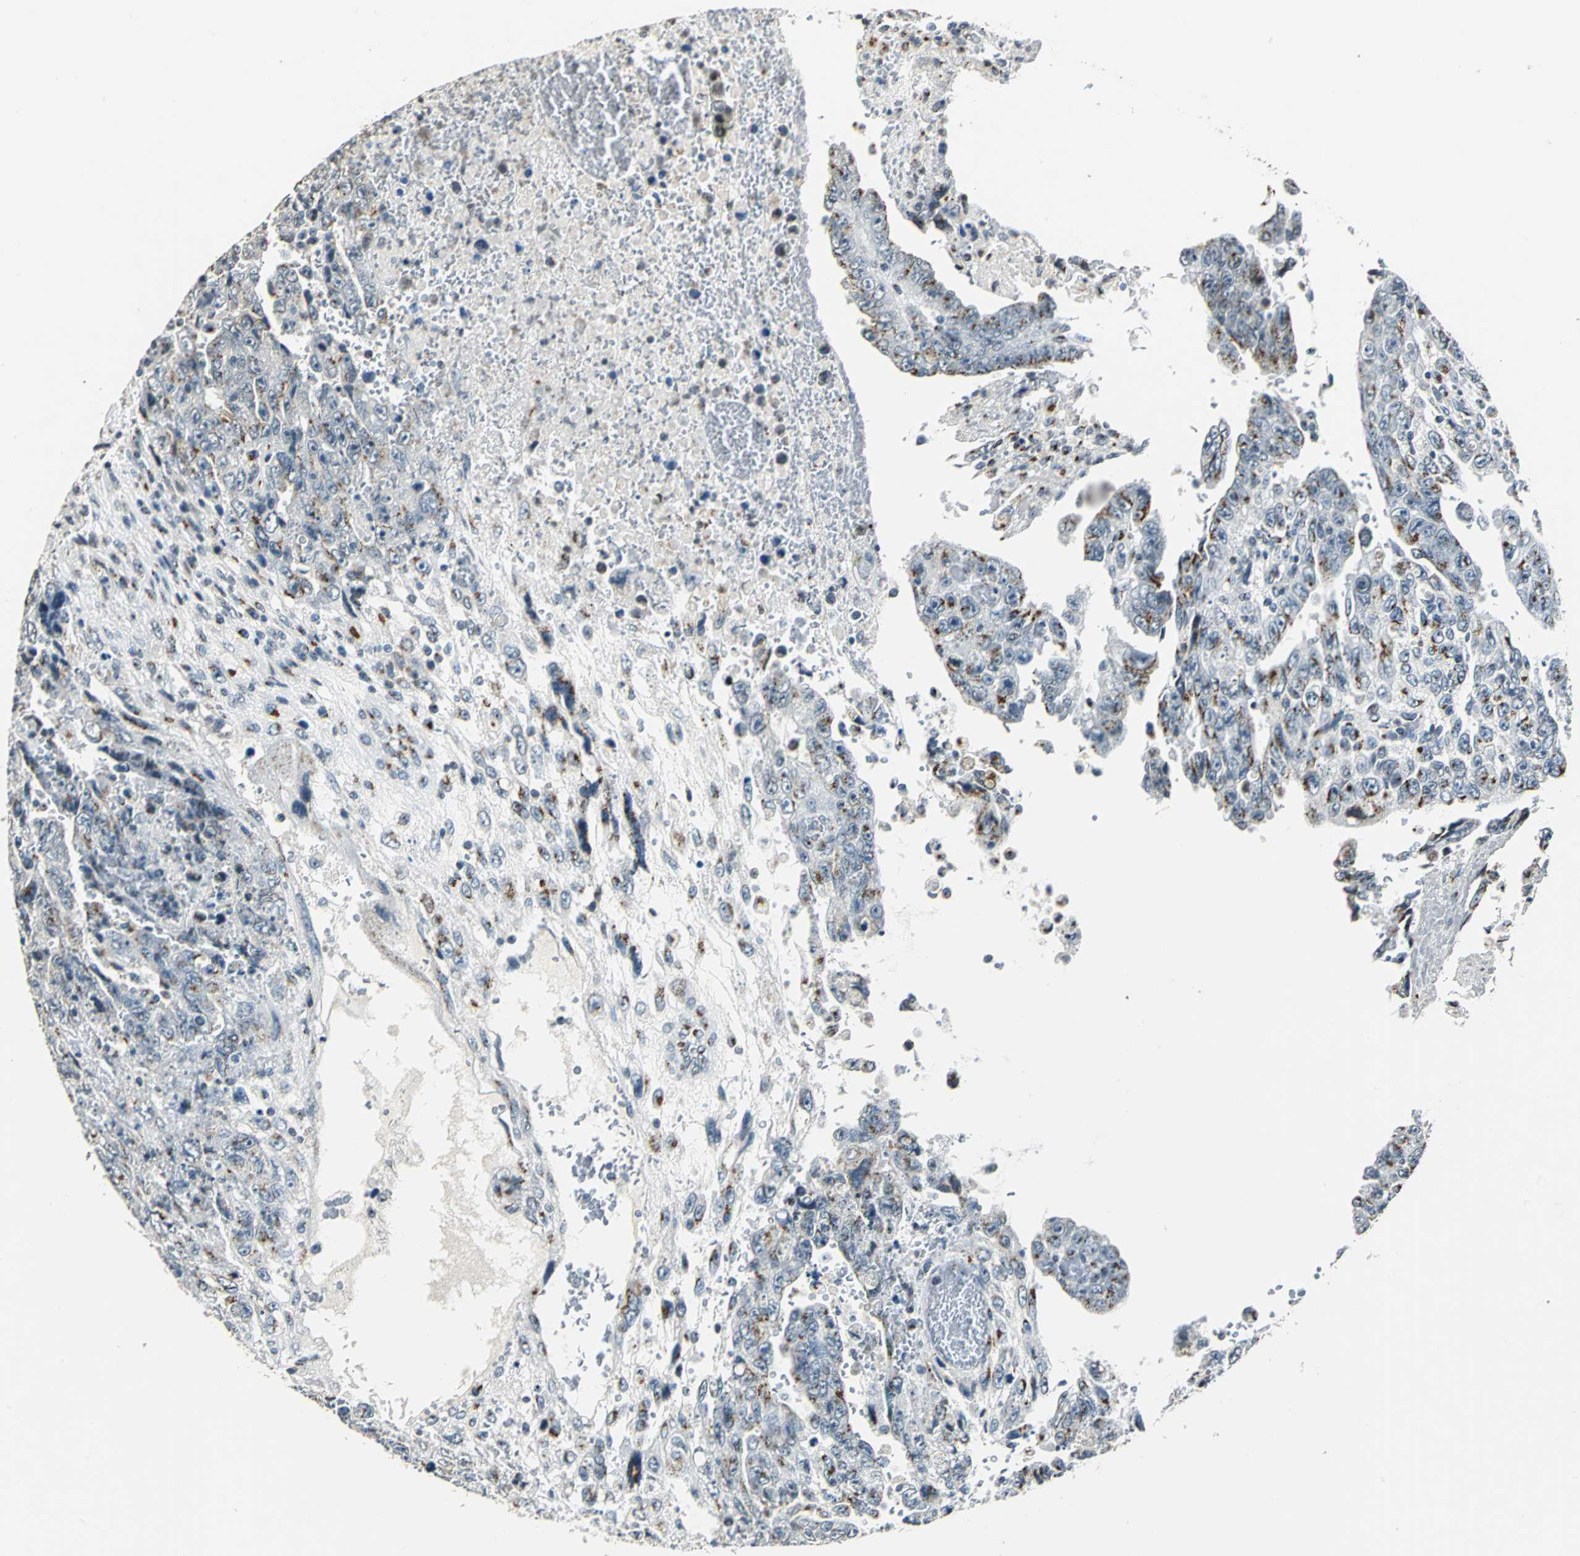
{"staining": {"intensity": "weak", "quantity": "25%-75%", "location": "cytoplasmic/membranous"}, "tissue": "testis cancer", "cell_type": "Tumor cells", "image_type": "cancer", "snomed": [{"axis": "morphology", "description": "Carcinoma, Embryonal, NOS"}, {"axis": "topography", "description": "Testis"}], "caption": "Embryonal carcinoma (testis) was stained to show a protein in brown. There is low levels of weak cytoplasmic/membranous positivity in approximately 25%-75% of tumor cells.", "gene": "TMEM115", "patient": {"sex": "male", "age": 28}}